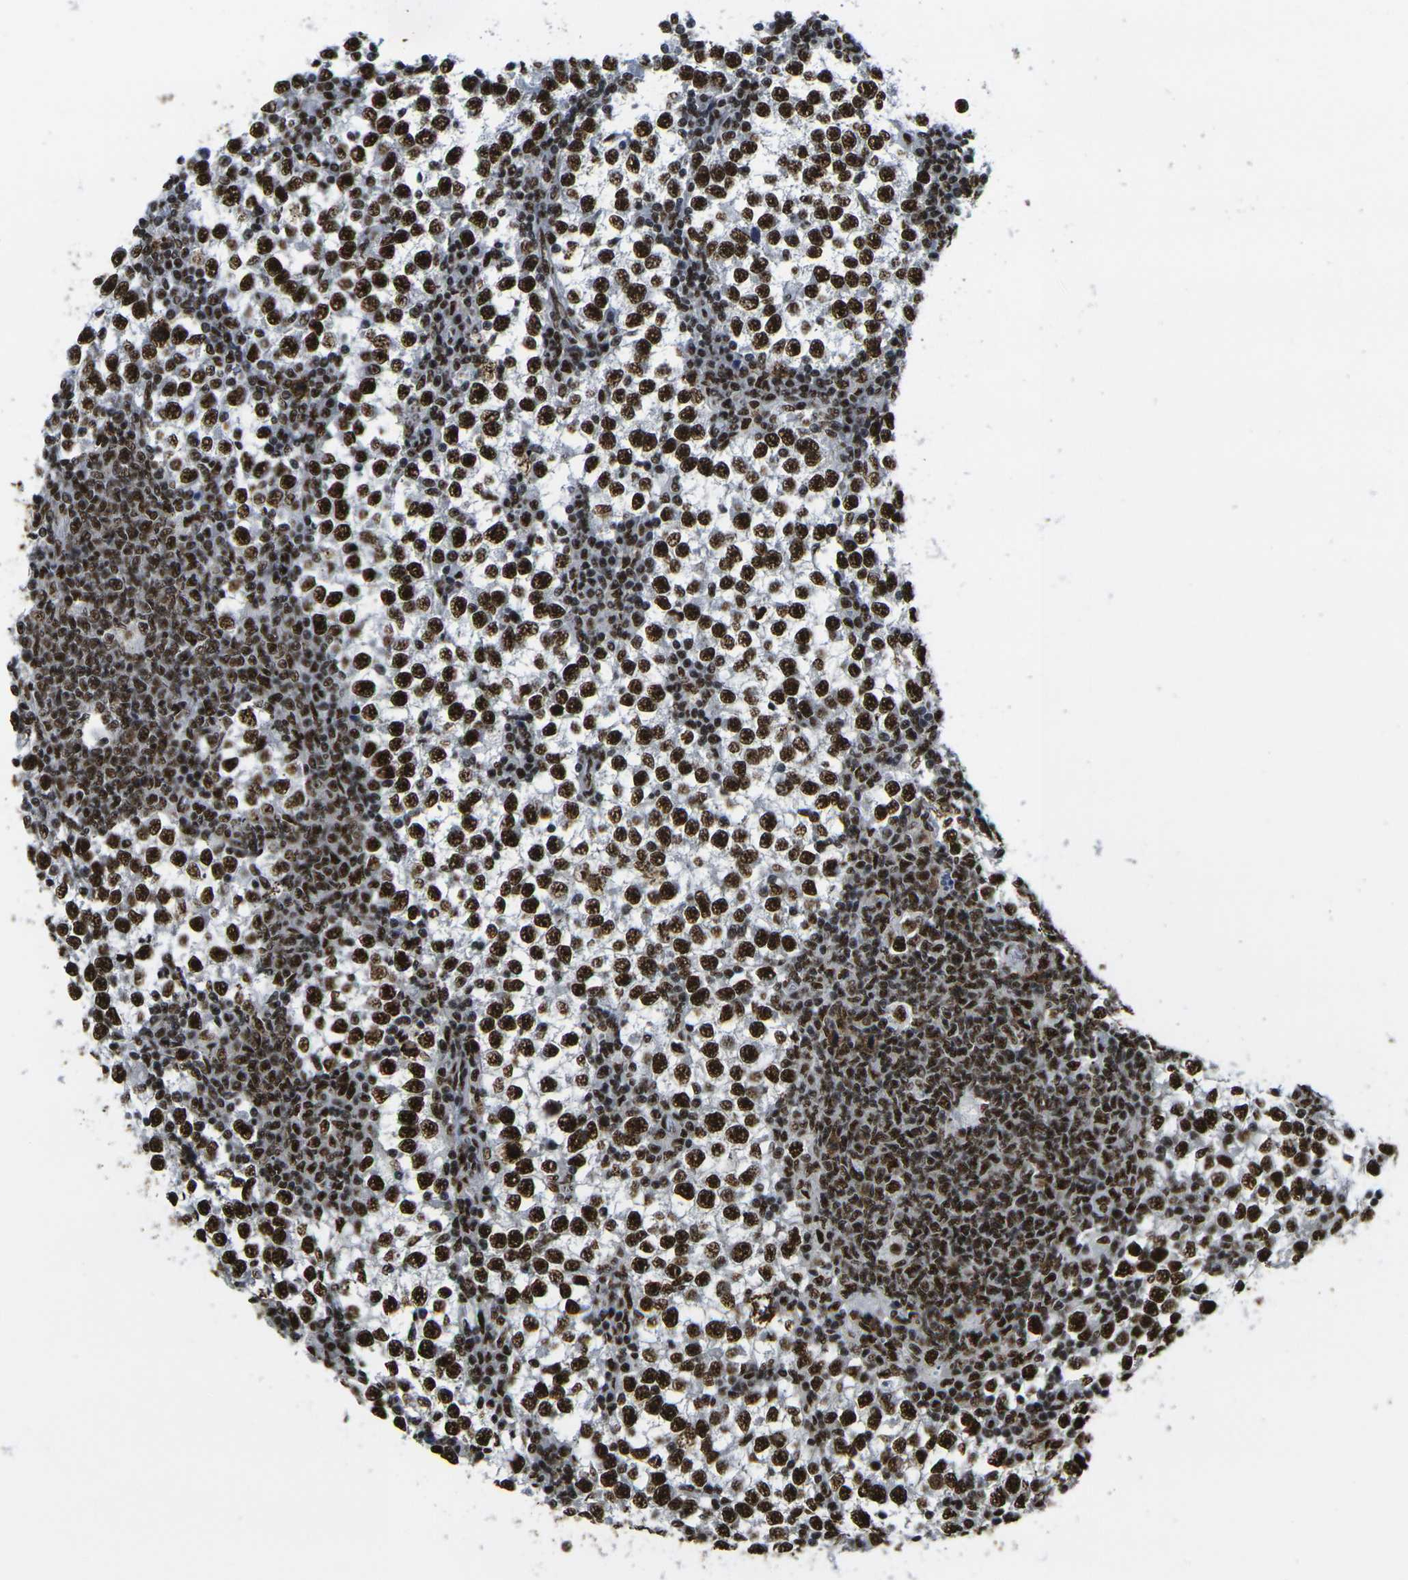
{"staining": {"intensity": "strong", "quantity": ">75%", "location": "nuclear"}, "tissue": "testis cancer", "cell_type": "Tumor cells", "image_type": "cancer", "snomed": [{"axis": "morphology", "description": "Seminoma, NOS"}, {"axis": "topography", "description": "Testis"}], "caption": "Immunohistochemistry (IHC) (DAB) staining of human testis seminoma reveals strong nuclear protein expression in approximately >75% of tumor cells.", "gene": "SMARCC1", "patient": {"sex": "male", "age": 65}}